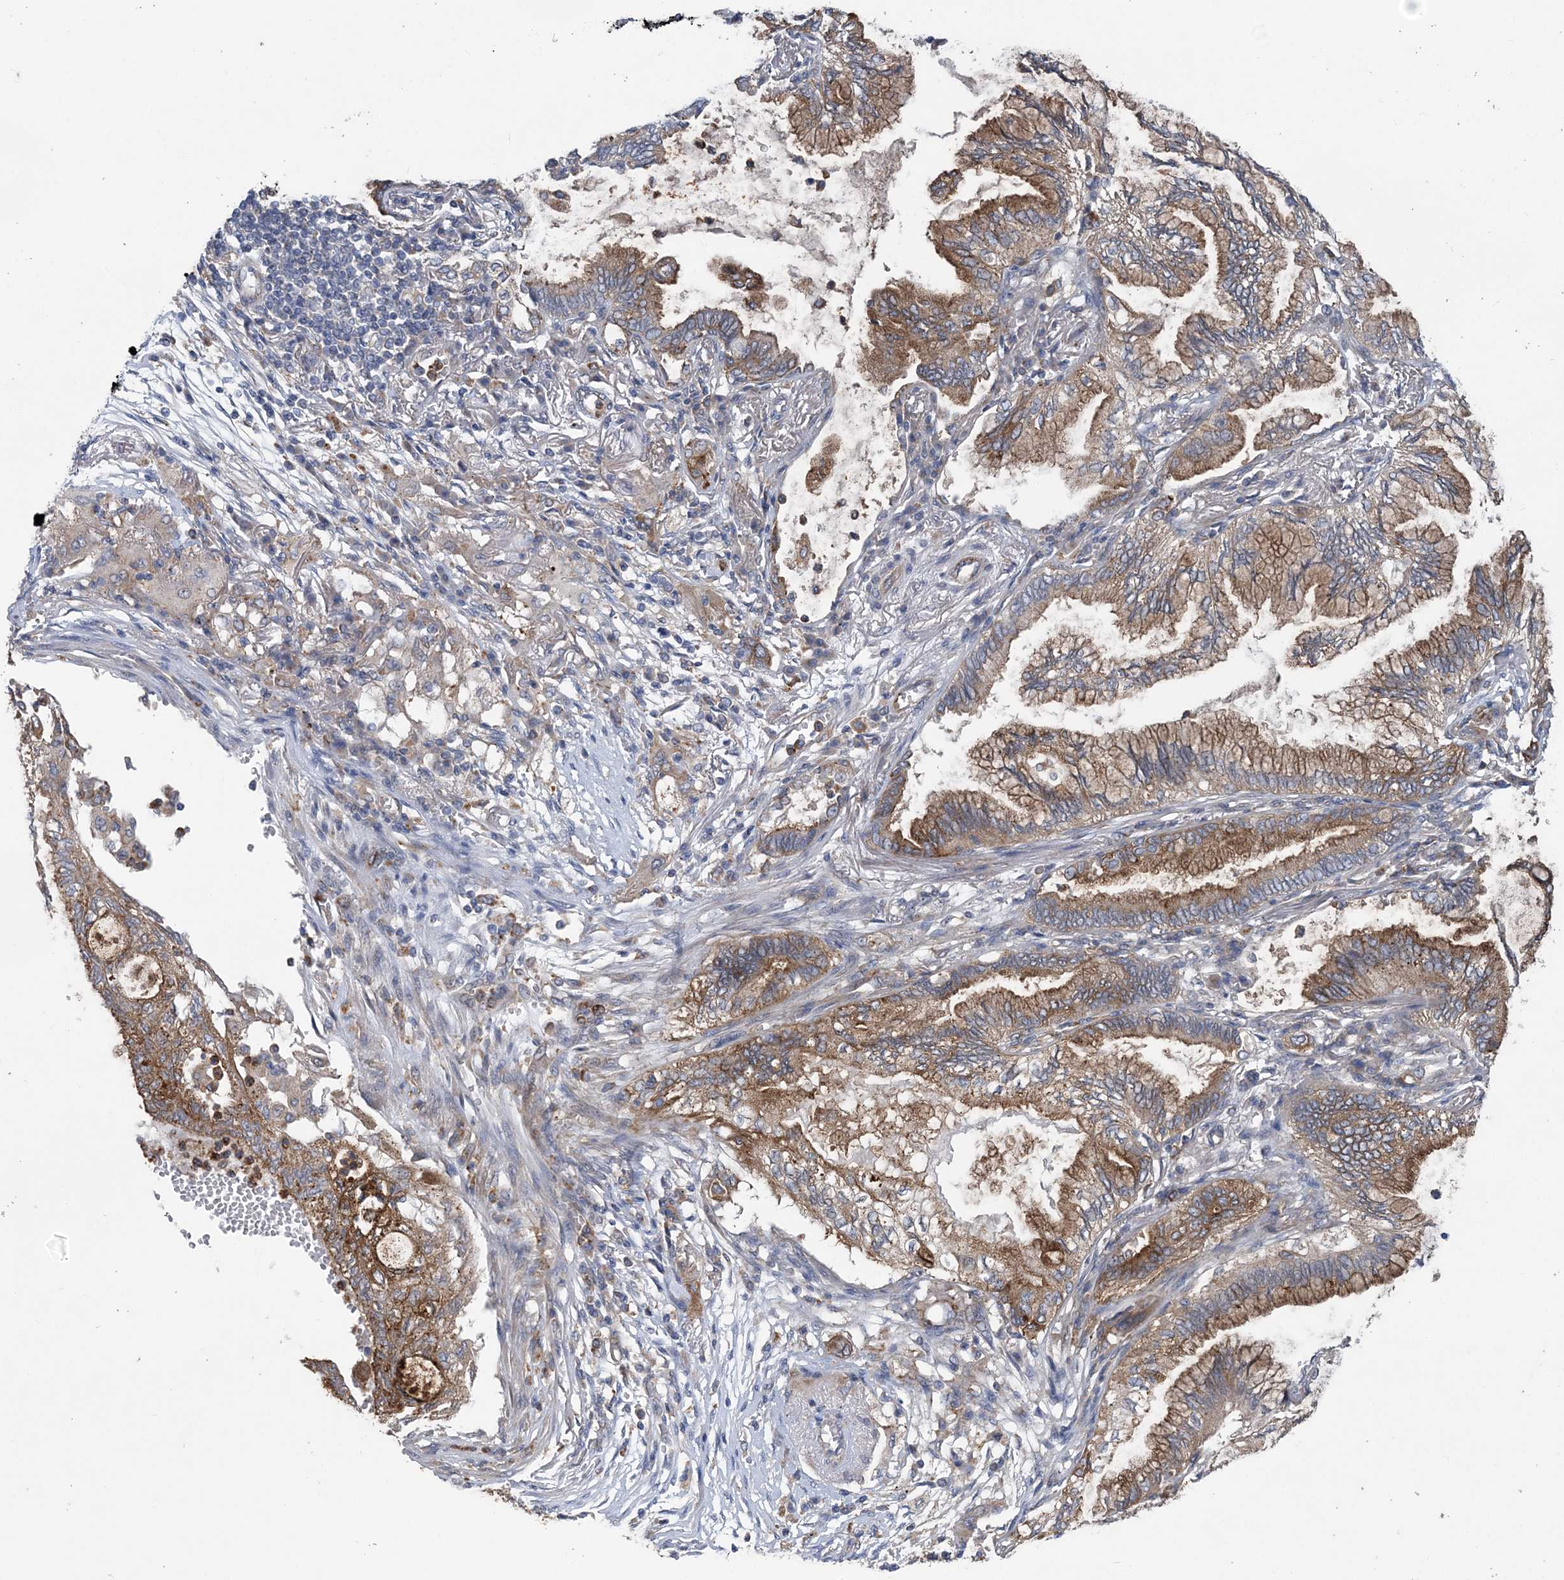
{"staining": {"intensity": "moderate", "quantity": "25%-75%", "location": "cytoplasmic/membranous"}, "tissue": "lung cancer", "cell_type": "Tumor cells", "image_type": "cancer", "snomed": [{"axis": "morphology", "description": "Adenocarcinoma, NOS"}, {"axis": "topography", "description": "Lung"}], "caption": "Lung cancer (adenocarcinoma) stained for a protein (brown) demonstrates moderate cytoplasmic/membranous positive positivity in approximately 25%-75% of tumor cells.", "gene": "PTTG1IP", "patient": {"sex": "female", "age": 70}}